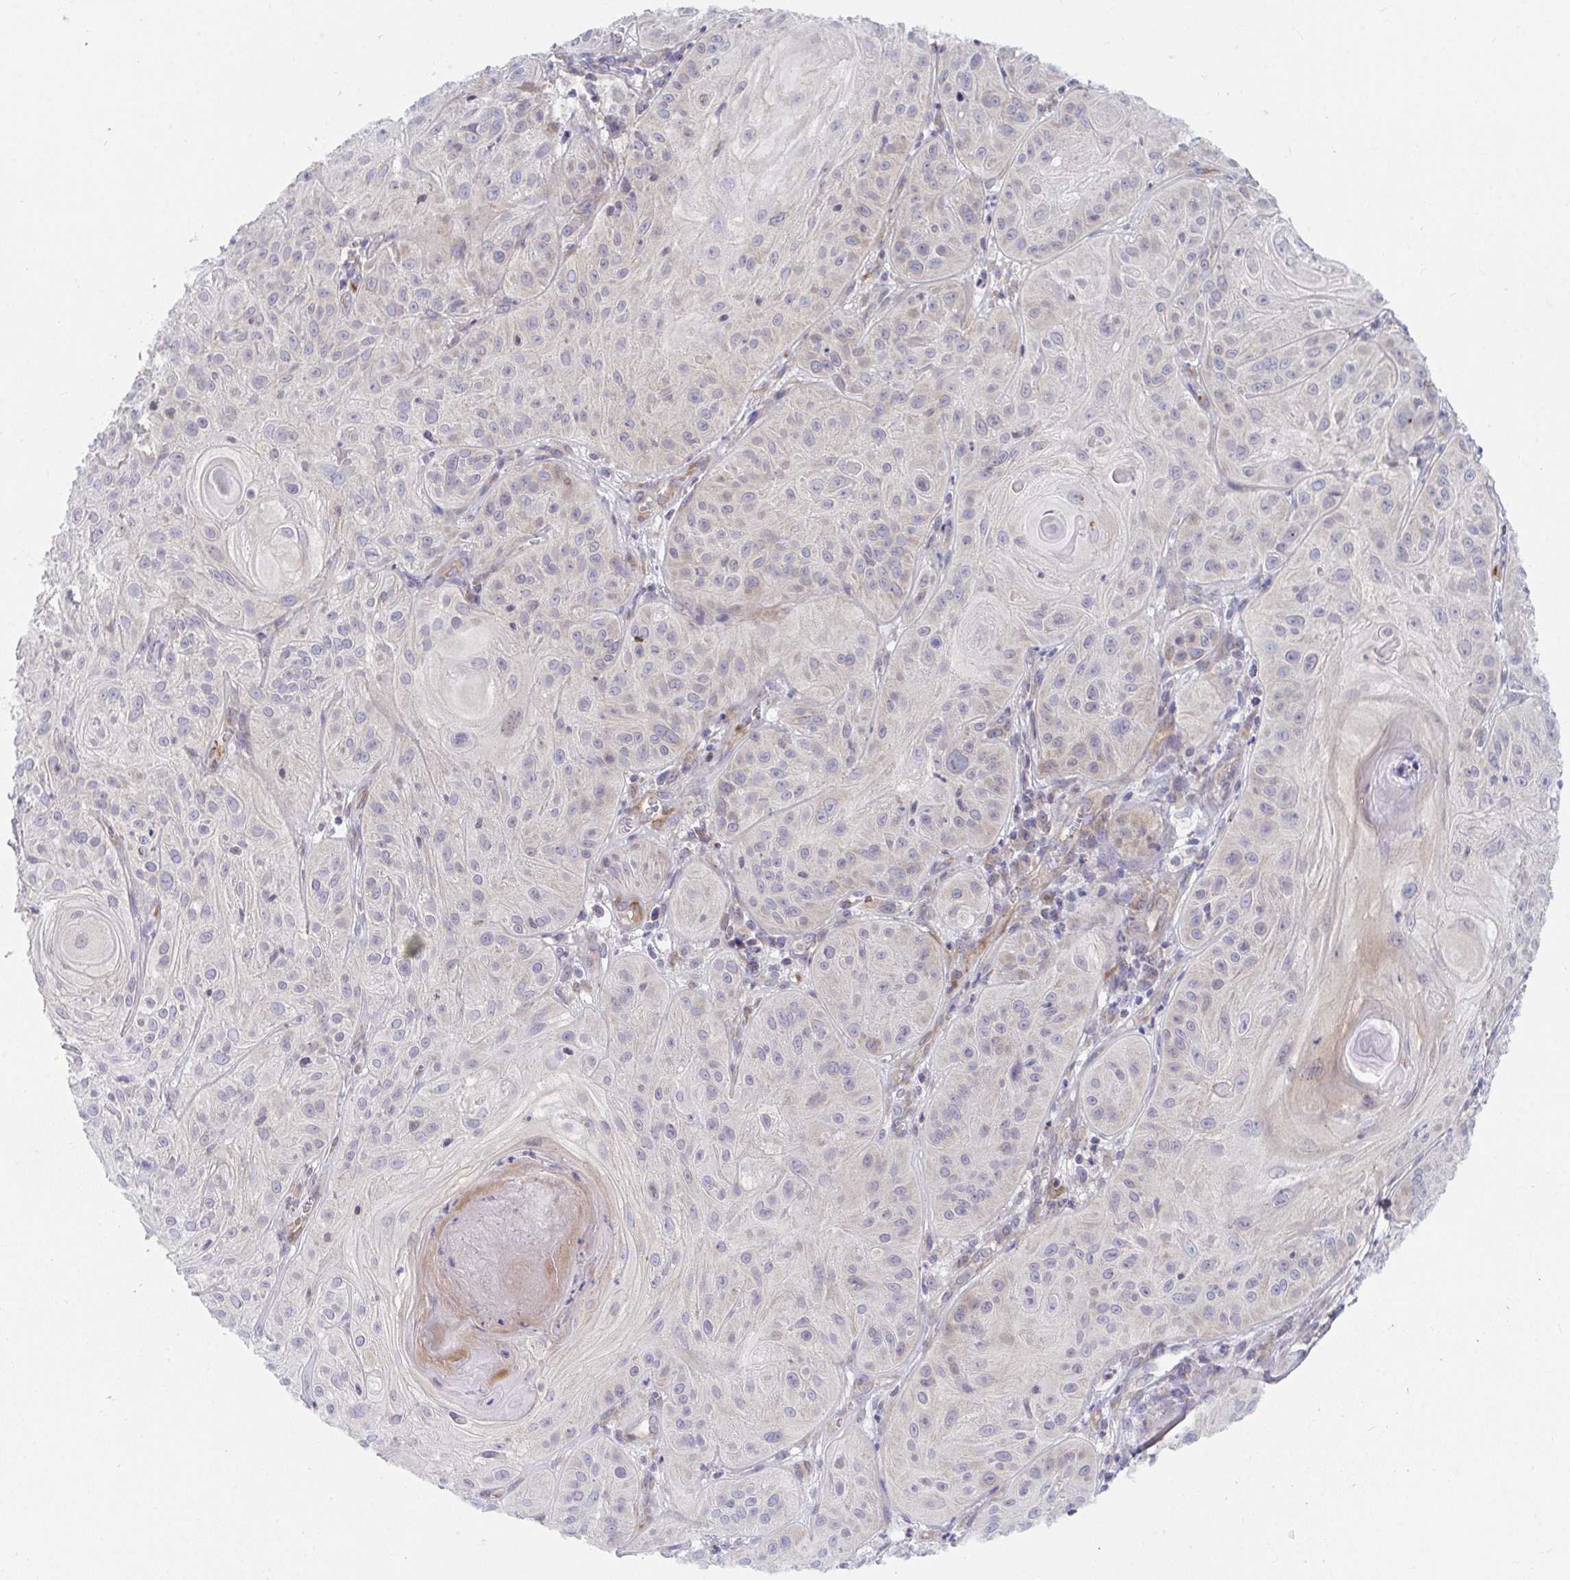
{"staining": {"intensity": "negative", "quantity": "none", "location": "none"}, "tissue": "skin cancer", "cell_type": "Tumor cells", "image_type": "cancer", "snomed": [{"axis": "morphology", "description": "Squamous cell carcinoma, NOS"}, {"axis": "topography", "description": "Skin"}], "caption": "This is an immunohistochemistry micrograph of human skin cancer (squamous cell carcinoma). There is no expression in tumor cells.", "gene": "EIF1AD", "patient": {"sex": "male", "age": 85}}